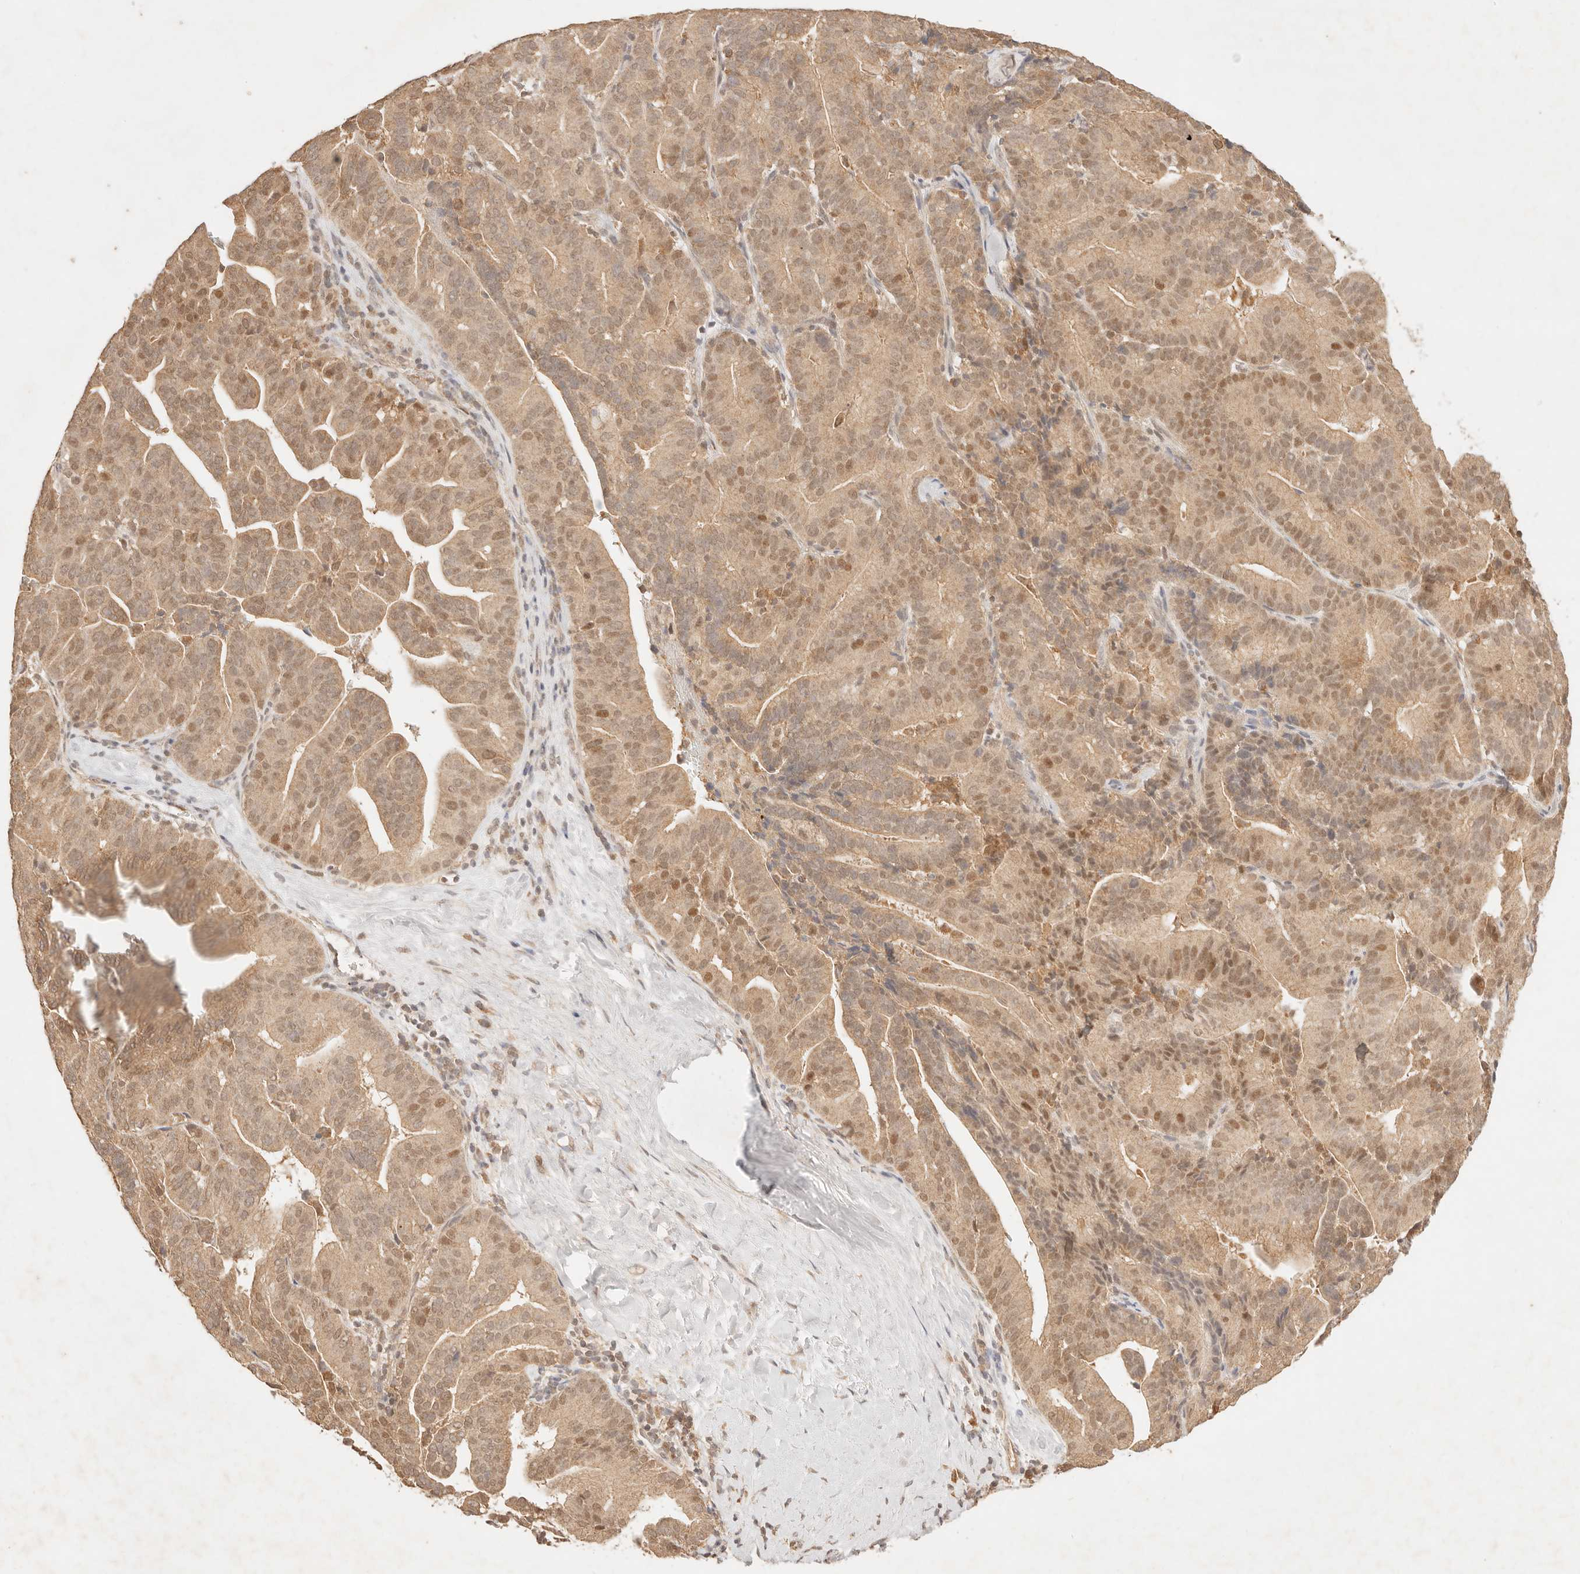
{"staining": {"intensity": "moderate", "quantity": ">75%", "location": "cytoplasmic/membranous,nuclear"}, "tissue": "liver cancer", "cell_type": "Tumor cells", "image_type": "cancer", "snomed": [{"axis": "morphology", "description": "Cholangiocarcinoma"}, {"axis": "topography", "description": "Liver"}], "caption": "Protein expression analysis of liver cancer (cholangiocarcinoma) reveals moderate cytoplasmic/membranous and nuclear staining in about >75% of tumor cells.", "gene": "TRIM11", "patient": {"sex": "female", "age": 75}}